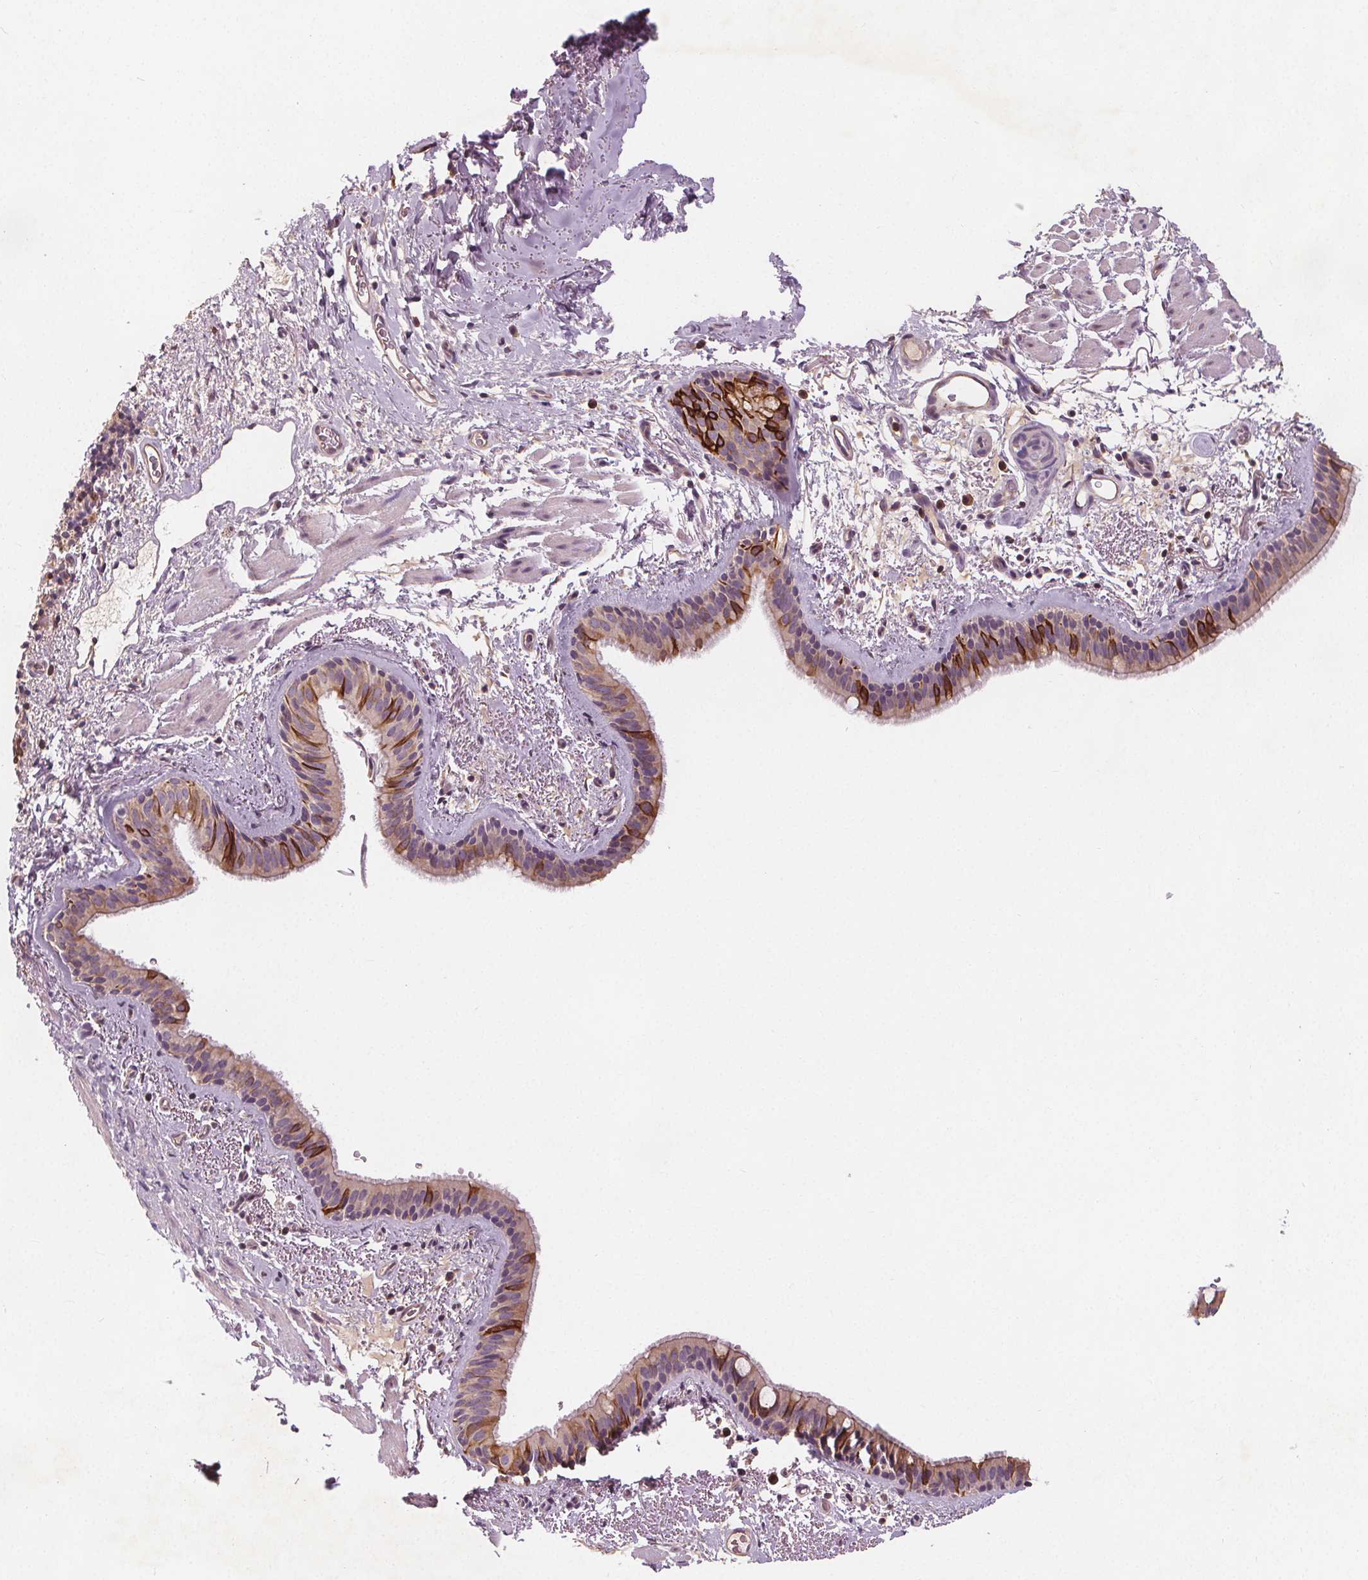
{"staining": {"intensity": "strong", "quantity": "<25%", "location": "cytoplasmic/membranous"}, "tissue": "bronchus", "cell_type": "Respiratory epithelial cells", "image_type": "normal", "snomed": [{"axis": "morphology", "description": "Normal tissue, NOS"}, {"axis": "topography", "description": "Bronchus"}], "caption": "Brown immunohistochemical staining in normal human bronchus exhibits strong cytoplasmic/membranous positivity in approximately <25% of respiratory epithelial cells.", "gene": "TMEM80", "patient": {"sex": "female", "age": 61}}